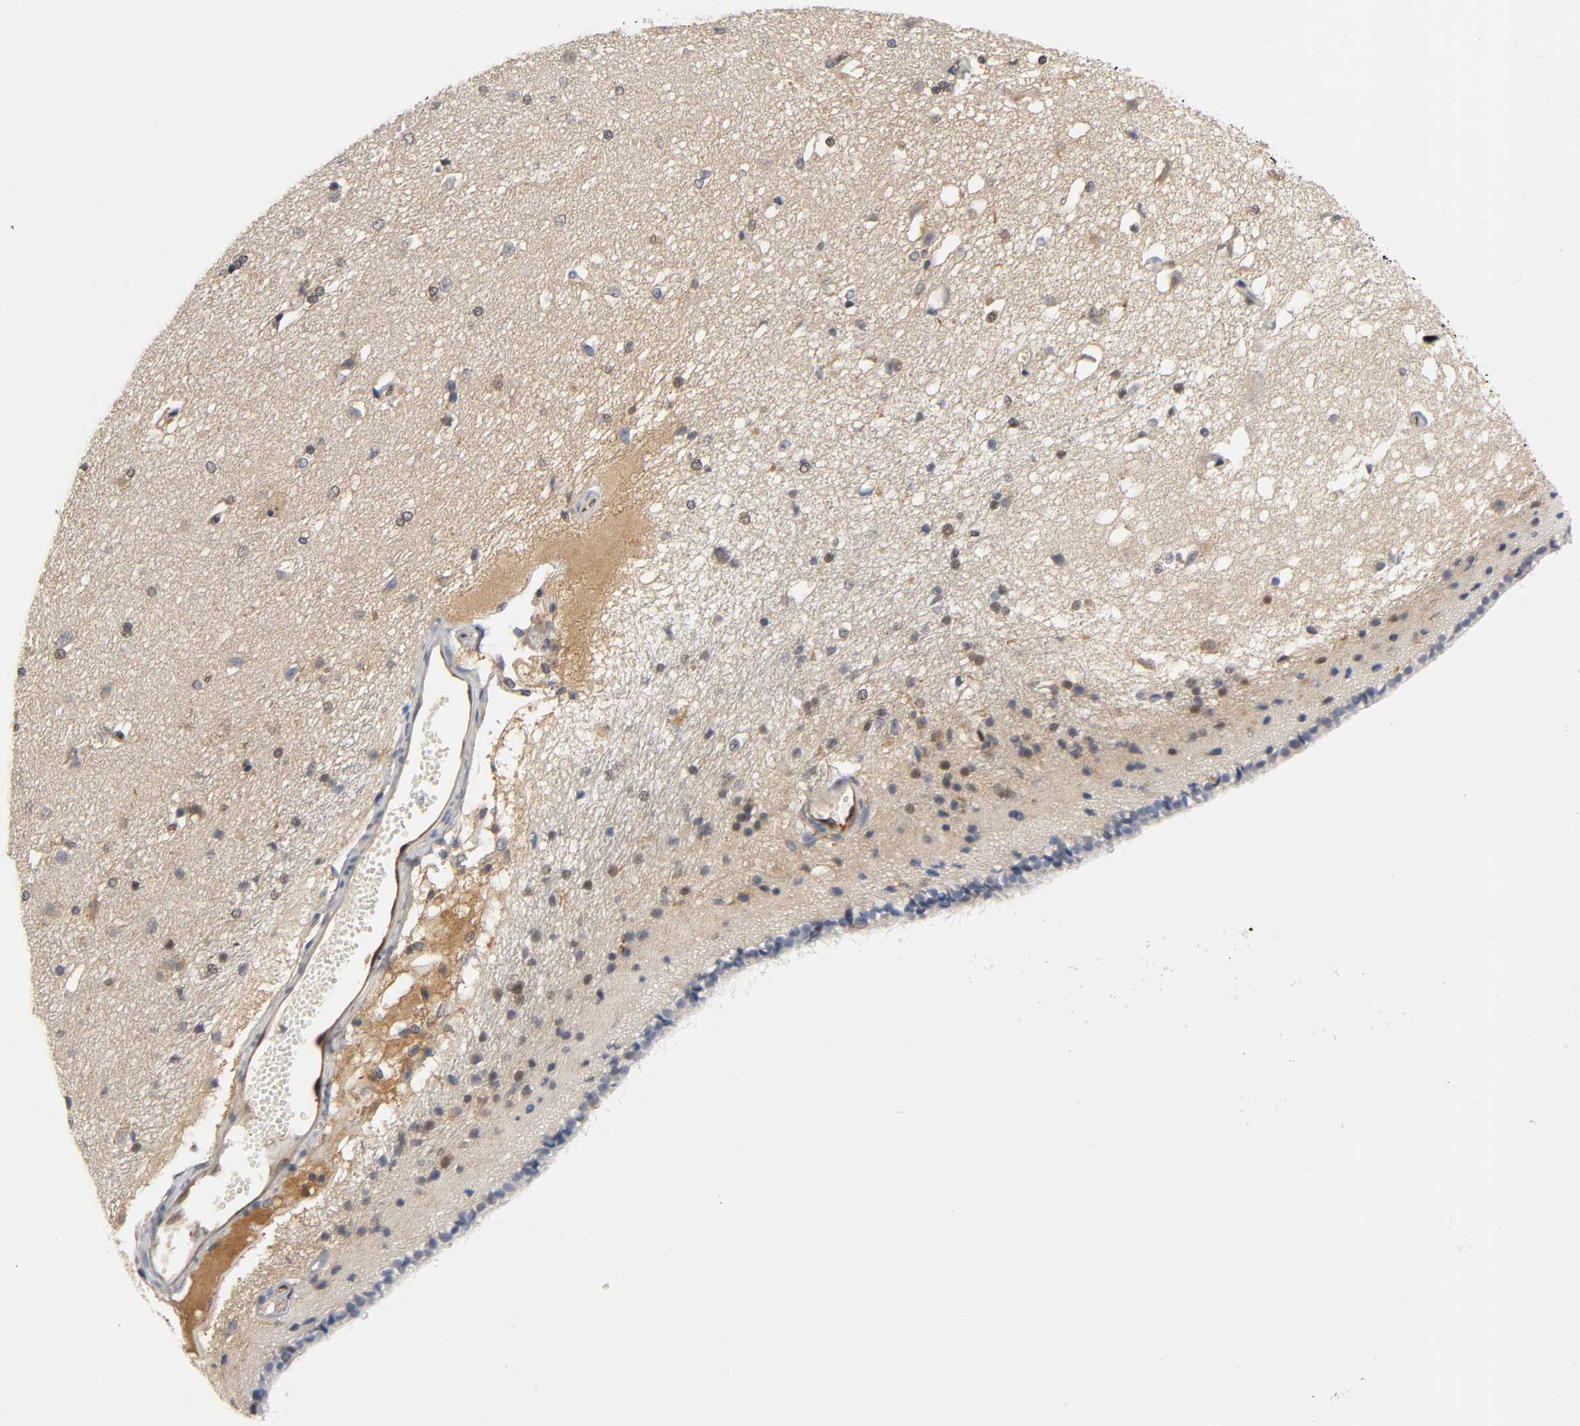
{"staining": {"intensity": "moderate", "quantity": ">75%", "location": "cytoplasmic/membranous,nuclear"}, "tissue": "caudate", "cell_type": "Glial cells", "image_type": "normal", "snomed": [{"axis": "morphology", "description": "Normal tissue, NOS"}, {"axis": "topography", "description": "Lateral ventricle wall"}], "caption": "IHC staining of normal caudate, which demonstrates medium levels of moderate cytoplasmic/membranous,nuclear positivity in approximately >75% of glial cells indicating moderate cytoplasmic/membranous,nuclear protein expression. The staining was performed using DAB (3,3'-diaminobenzidine) (brown) for protein detection and nuclei were counterstained in hematoxylin (blue).", "gene": "FYN", "patient": {"sex": "female", "age": 19}}